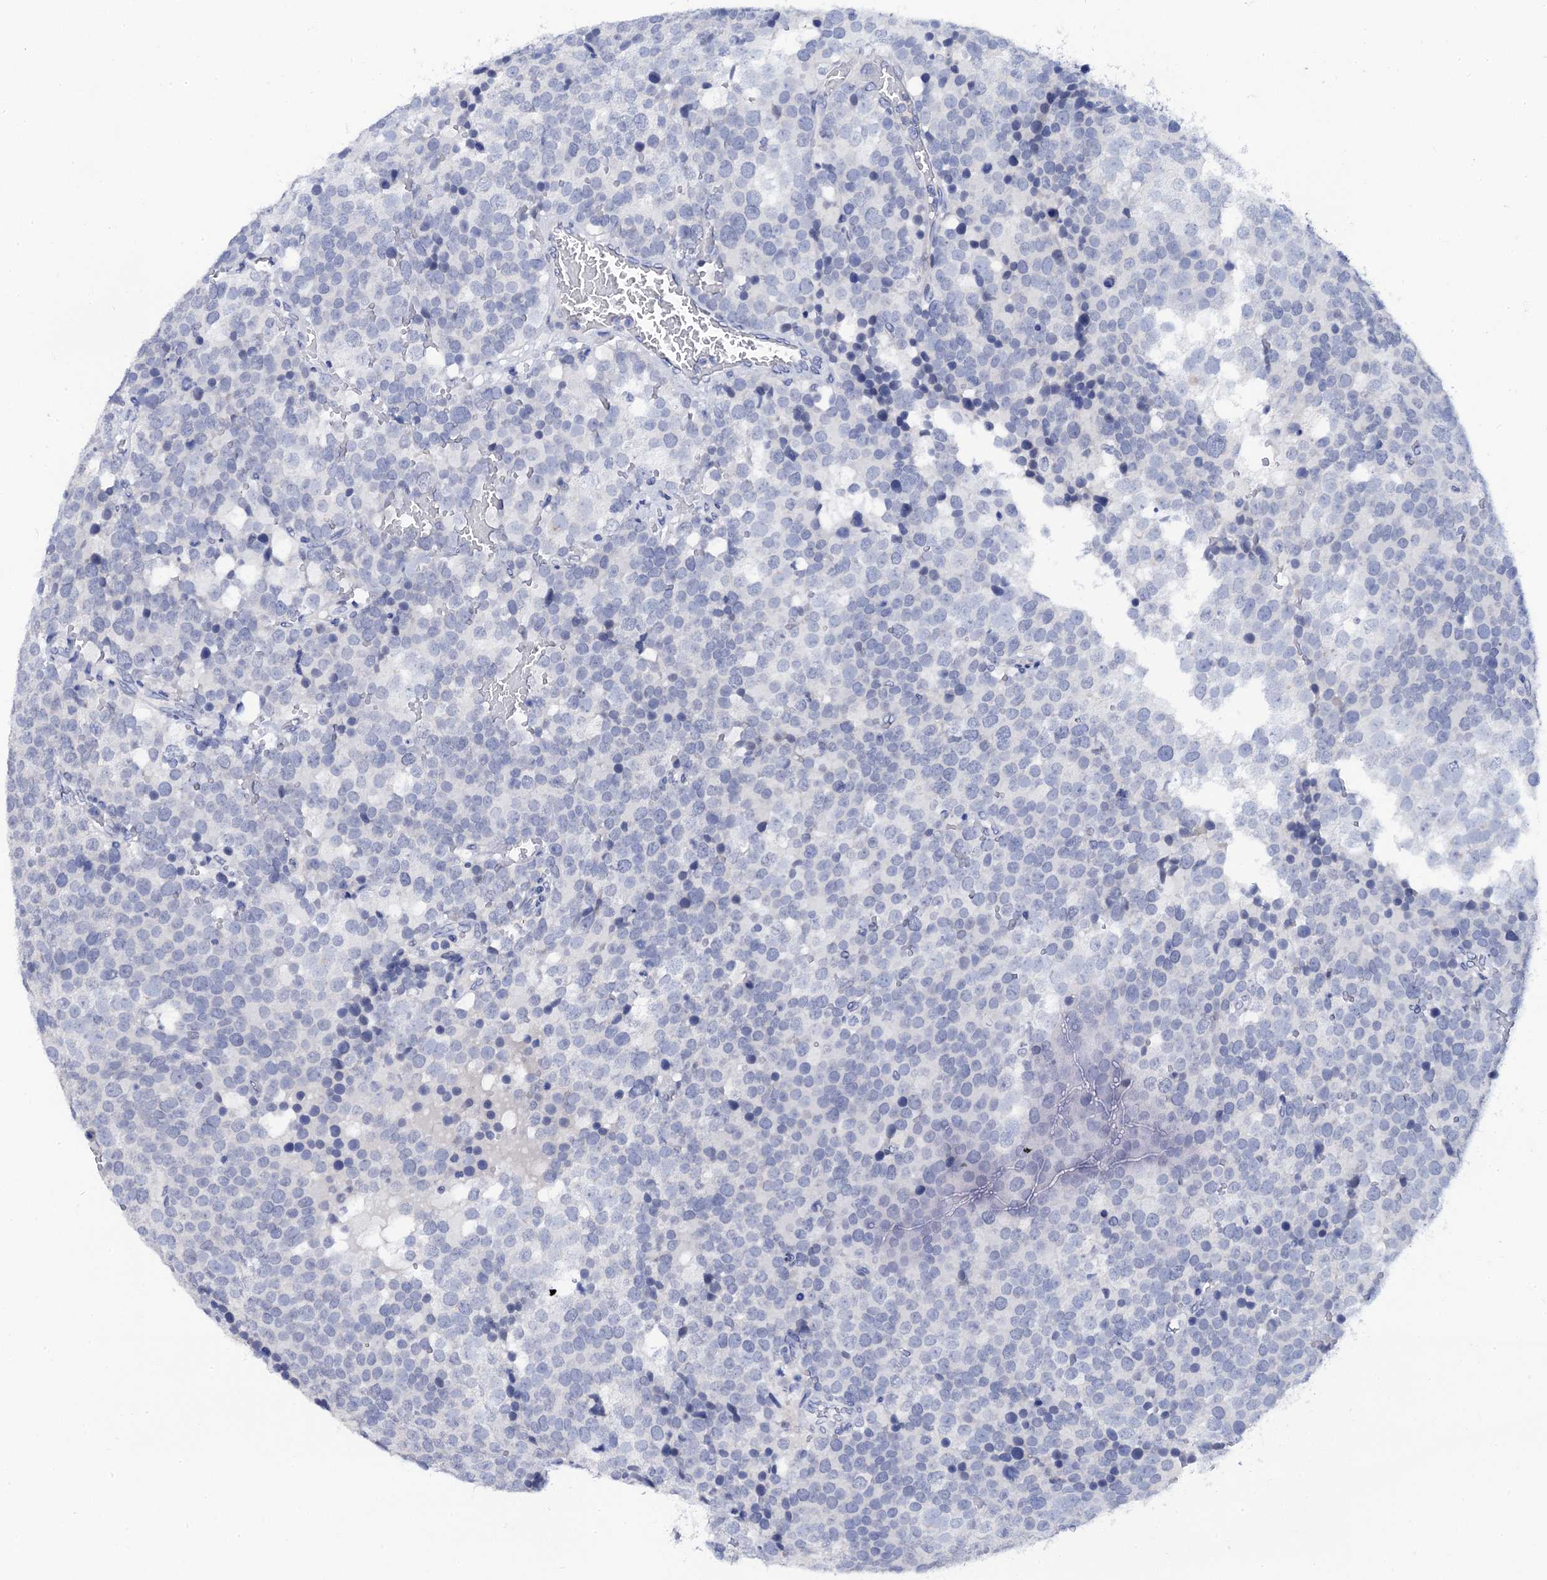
{"staining": {"intensity": "negative", "quantity": "none", "location": "none"}, "tissue": "testis cancer", "cell_type": "Tumor cells", "image_type": "cancer", "snomed": [{"axis": "morphology", "description": "Seminoma, NOS"}, {"axis": "topography", "description": "Testis"}], "caption": "Immunohistochemistry image of testis seminoma stained for a protein (brown), which exhibits no expression in tumor cells.", "gene": "LYPD3", "patient": {"sex": "male", "age": 71}}